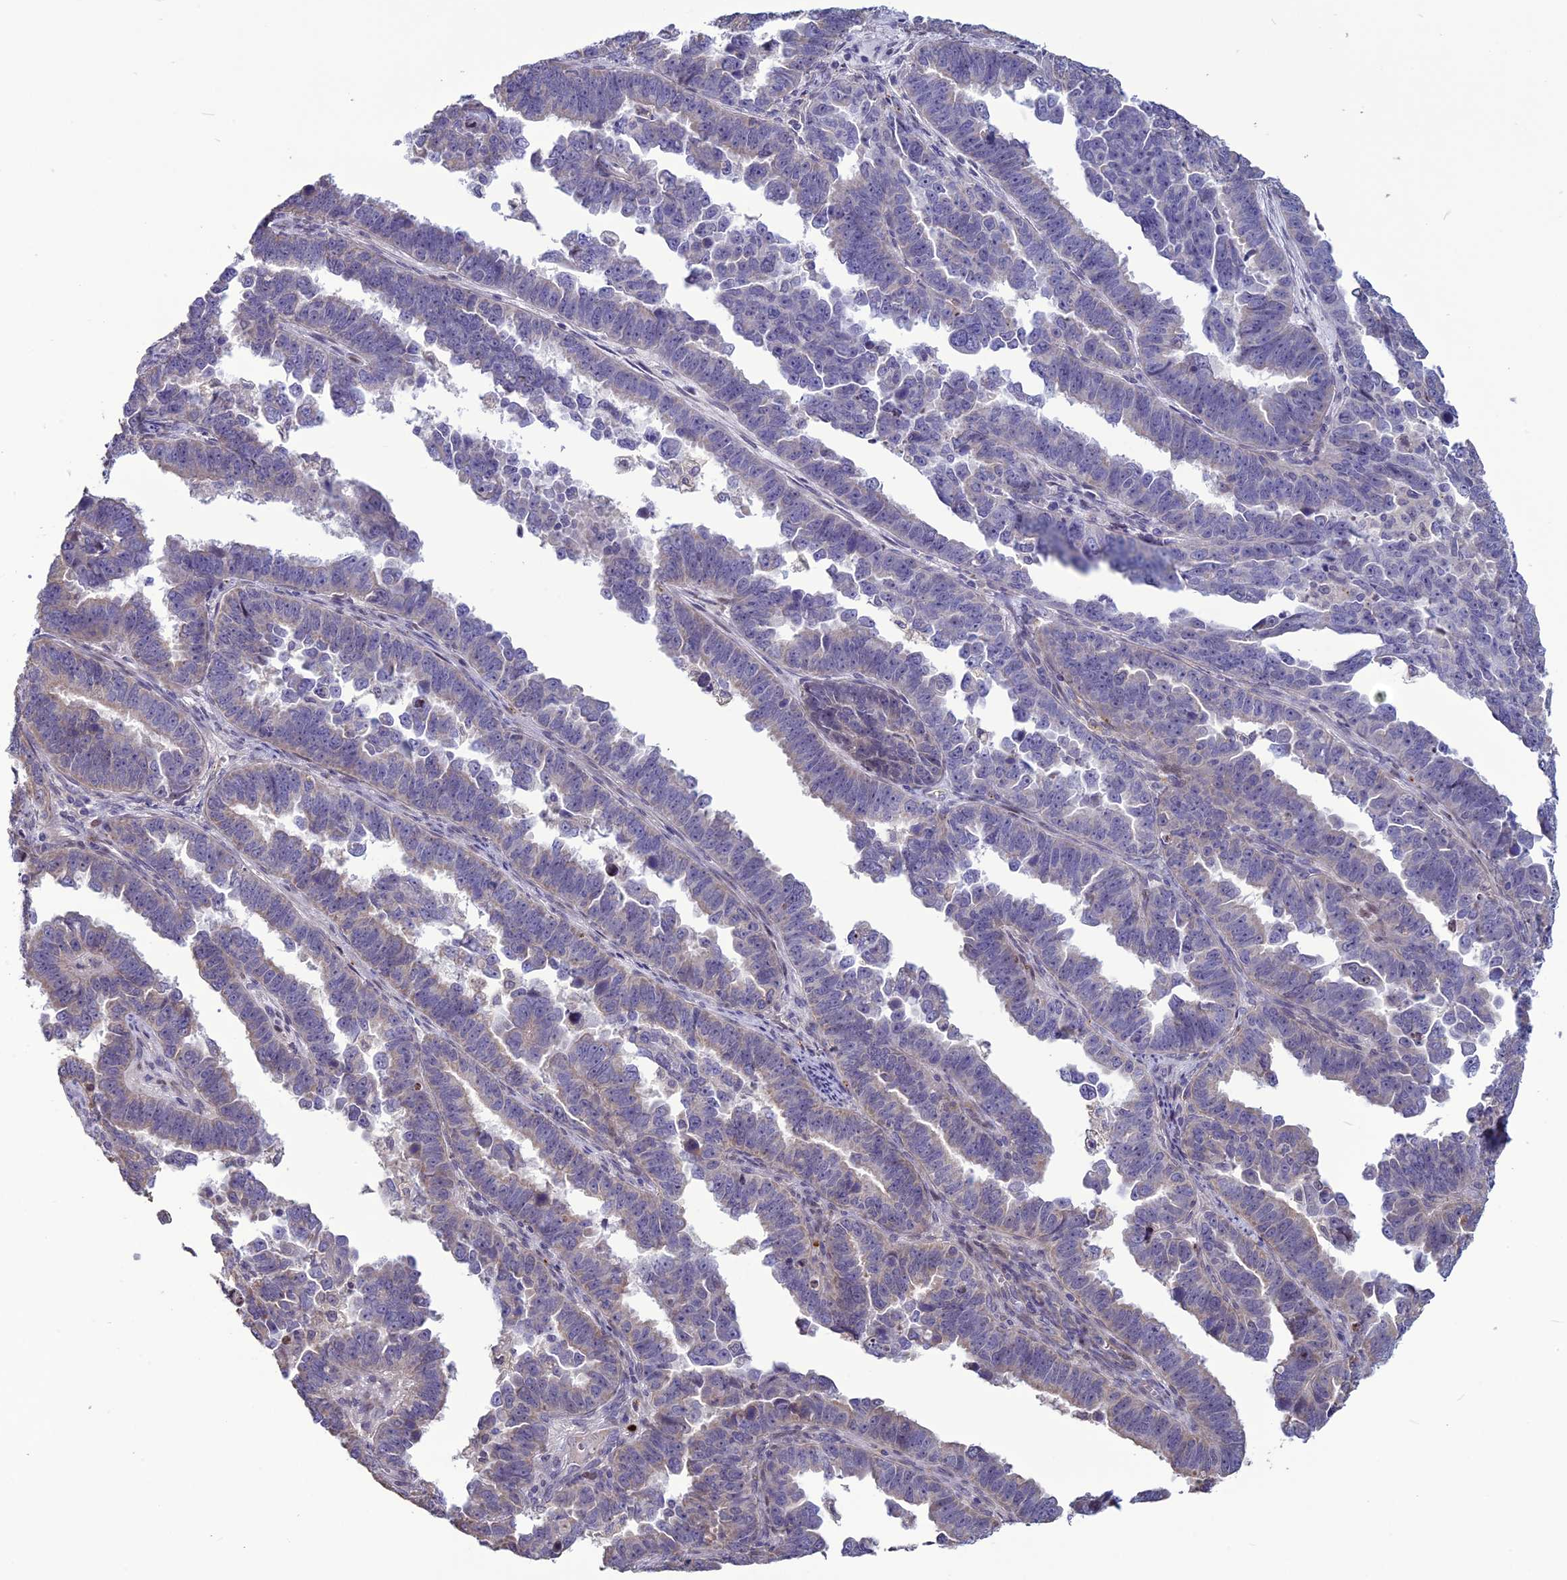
{"staining": {"intensity": "negative", "quantity": "none", "location": "none"}, "tissue": "endometrial cancer", "cell_type": "Tumor cells", "image_type": "cancer", "snomed": [{"axis": "morphology", "description": "Adenocarcinoma, NOS"}, {"axis": "topography", "description": "Endometrium"}], "caption": "Tumor cells show no significant positivity in adenocarcinoma (endometrial).", "gene": "SPG21", "patient": {"sex": "female", "age": 75}}